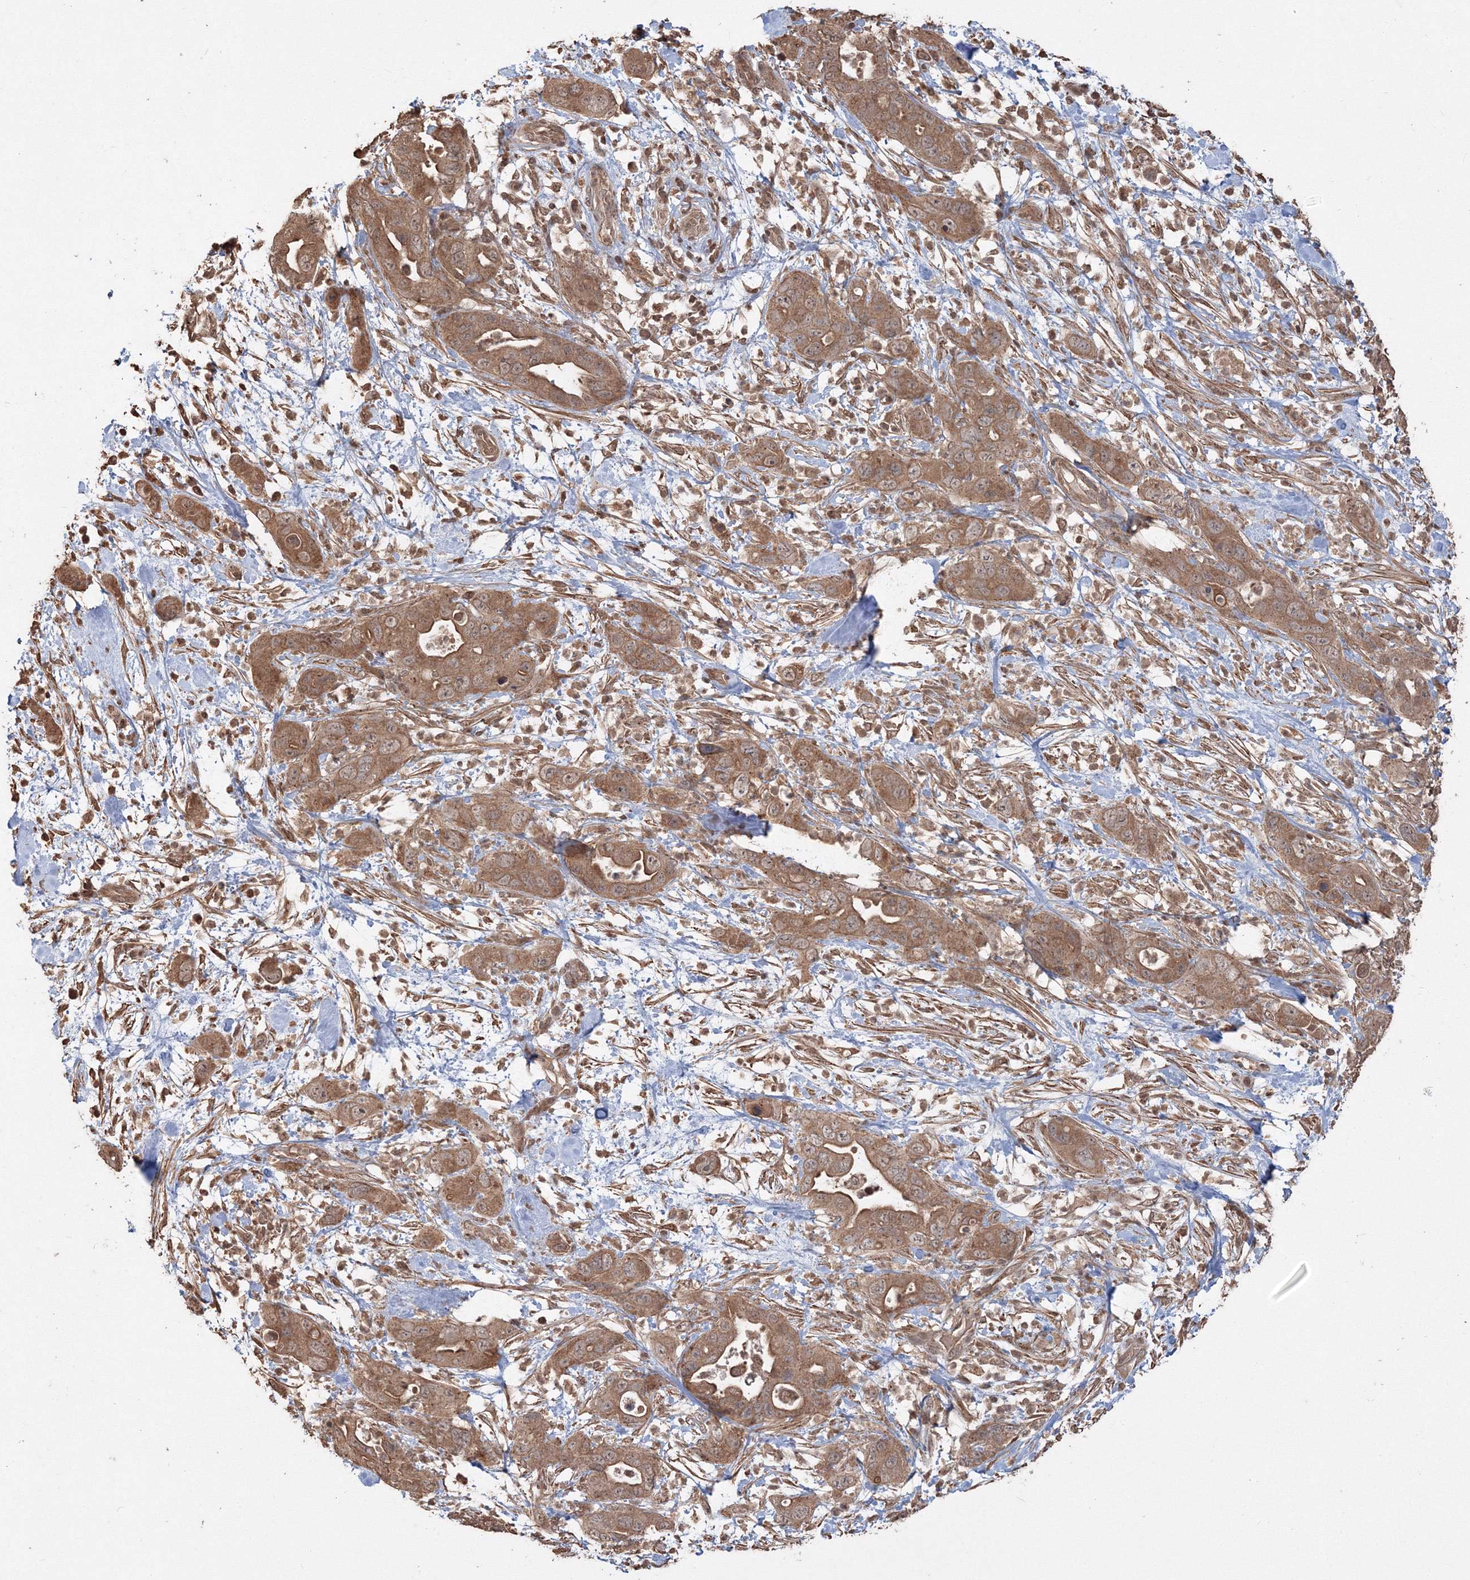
{"staining": {"intensity": "moderate", "quantity": ">75%", "location": "cytoplasmic/membranous"}, "tissue": "pancreatic cancer", "cell_type": "Tumor cells", "image_type": "cancer", "snomed": [{"axis": "morphology", "description": "Adenocarcinoma, NOS"}, {"axis": "topography", "description": "Pancreas"}], "caption": "Human pancreatic cancer (adenocarcinoma) stained for a protein (brown) displays moderate cytoplasmic/membranous positive expression in approximately >75% of tumor cells.", "gene": "CCDC122", "patient": {"sex": "female", "age": 71}}